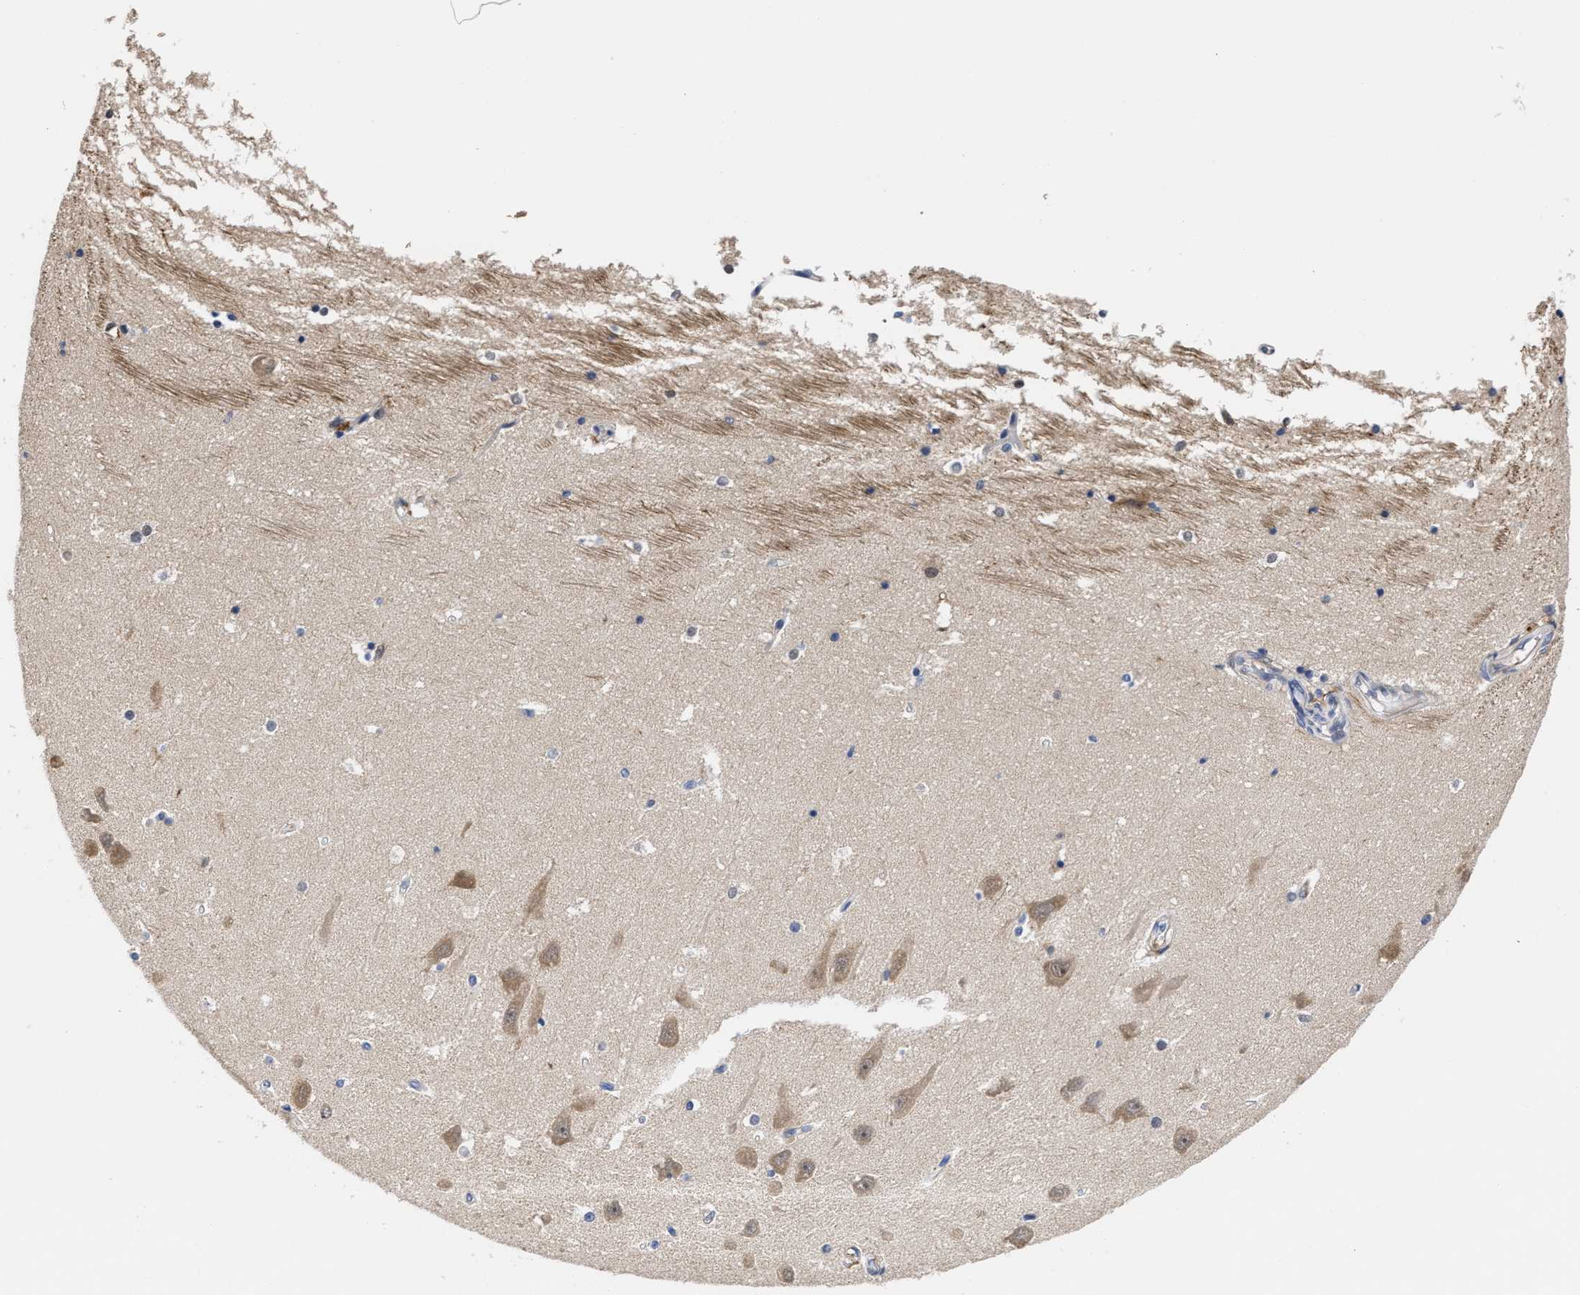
{"staining": {"intensity": "negative", "quantity": "none", "location": "none"}, "tissue": "hippocampus", "cell_type": "Glial cells", "image_type": "normal", "snomed": [{"axis": "morphology", "description": "Normal tissue, NOS"}, {"axis": "topography", "description": "Hippocampus"}], "caption": "IHC micrograph of benign hippocampus: hippocampus stained with DAB (3,3'-diaminobenzidine) displays no significant protein positivity in glial cells.", "gene": "AHNAK2", "patient": {"sex": "male", "age": 45}}